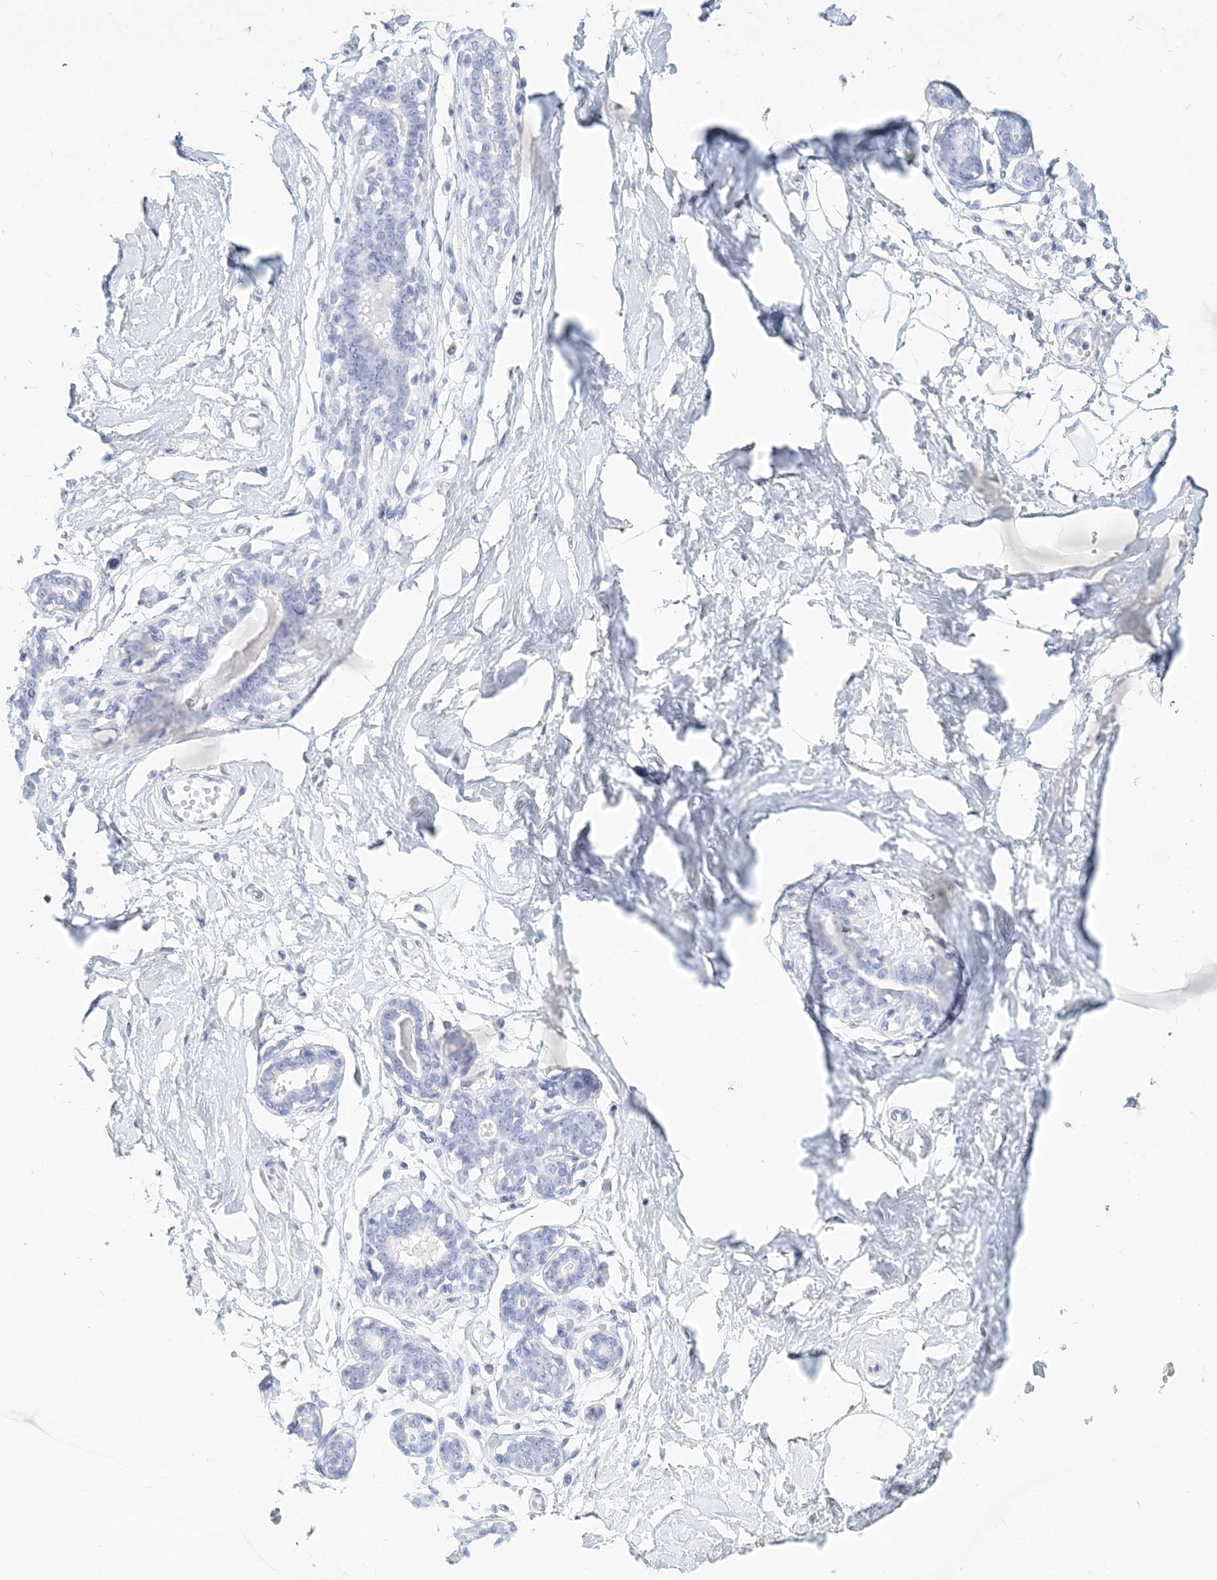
{"staining": {"intensity": "negative", "quantity": "none", "location": "none"}, "tissue": "breast", "cell_type": "Adipocytes", "image_type": "normal", "snomed": [{"axis": "morphology", "description": "Normal tissue, NOS"}, {"axis": "morphology", "description": "Adenoma, NOS"}, {"axis": "topography", "description": "Breast"}], "caption": "Immunohistochemistry of normal human breast demonstrates no staining in adipocytes.", "gene": "CSN1S1", "patient": {"sex": "female", "age": 23}}